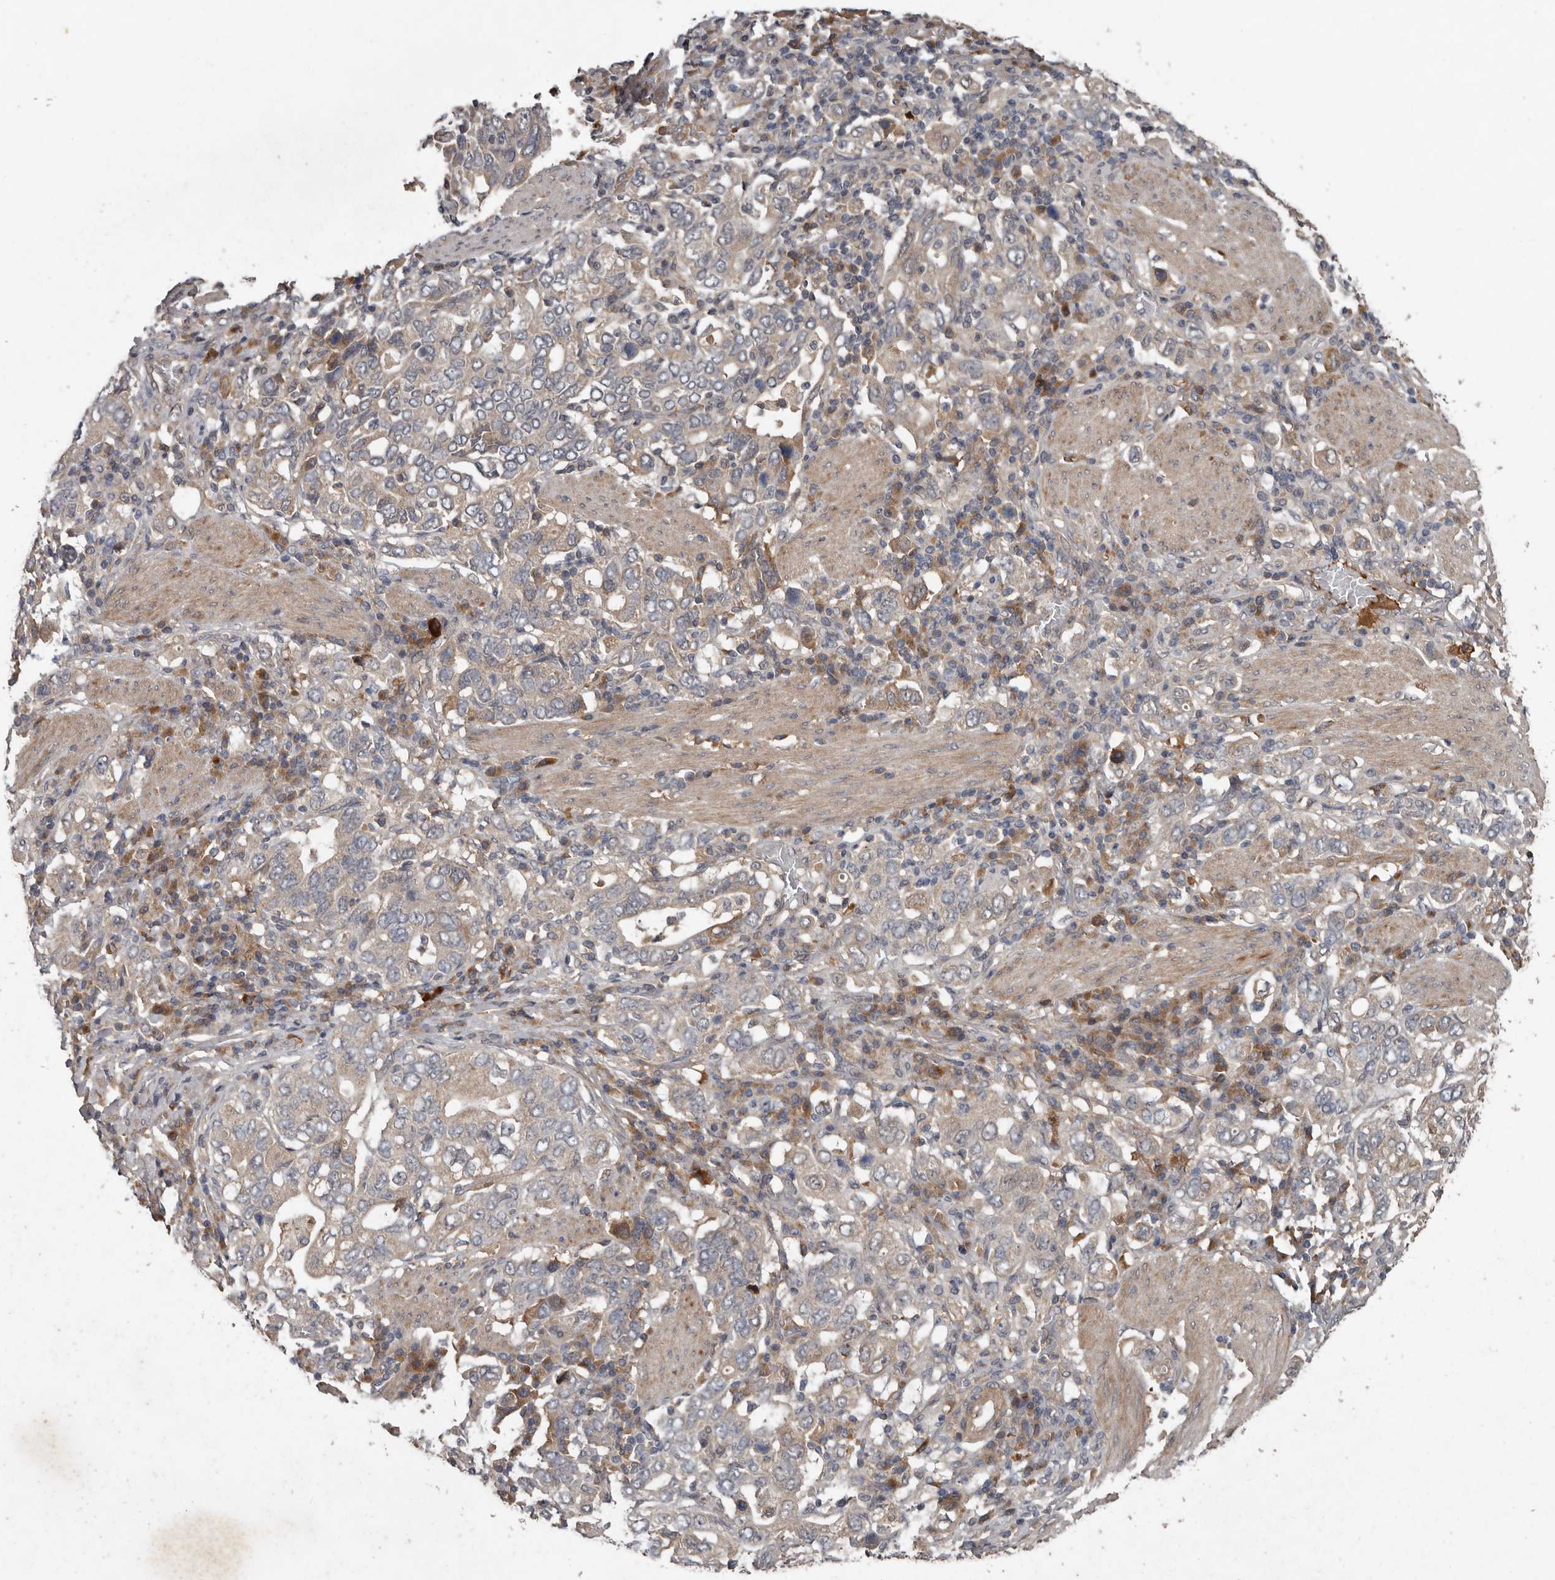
{"staining": {"intensity": "weak", "quantity": "<25%", "location": "cytoplasmic/membranous"}, "tissue": "stomach cancer", "cell_type": "Tumor cells", "image_type": "cancer", "snomed": [{"axis": "morphology", "description": "Adenocarcinoma, NOS"}, {"axis": "topography", "description": "Stomach, upper"}], "caption": "IHC image of neoplastic tissue: human stomach cancer (adenocarcinoma) stained with DAB displays no significant protein positivity in tumor cells.", "gene": "DNAJB4", "patient": {"sex": "male", "age": 62}}